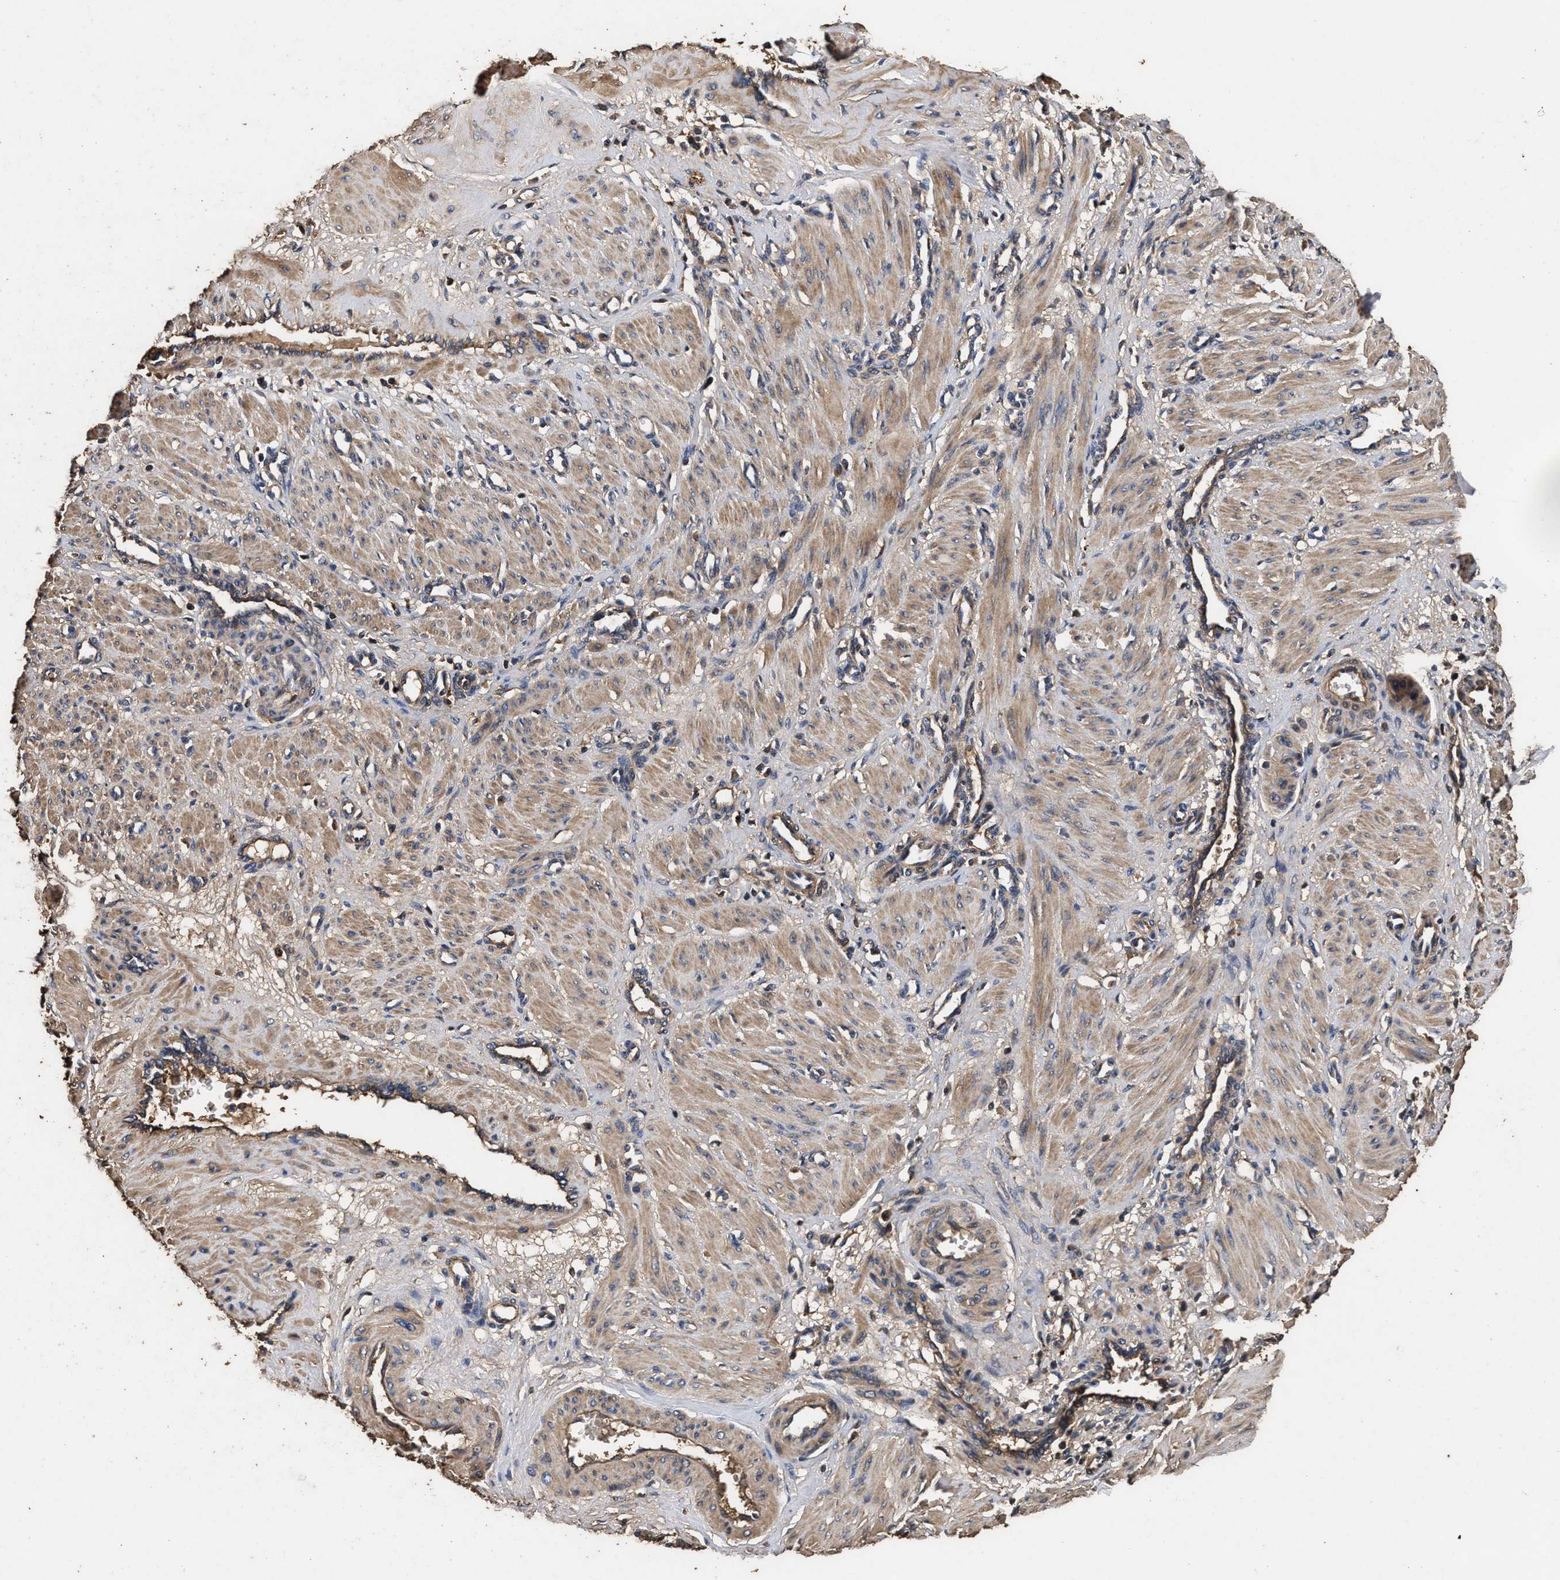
{"staining": {"intensity": "moderate", "quantity": ">75%", "location": "cytoplasmic/membranous"}, "tissue": "smooth muscle", "cell_type": "Smooth muscle cells", "image_type": "normal", "snomed": [{"axis": "morphology", "description": "Normal tissue, NOS"}, {"axis": "topography", "description": "Endometrium"}], "caption": "Smooth muscle stained with DAB immunohistochemistry shows medium levels of moderate cytoplasmic/membranous positivity in about >75% of smooth muscle cells.", "gene": "ENSG00000286112", "patient": {"sex": "female", "age": 33}}